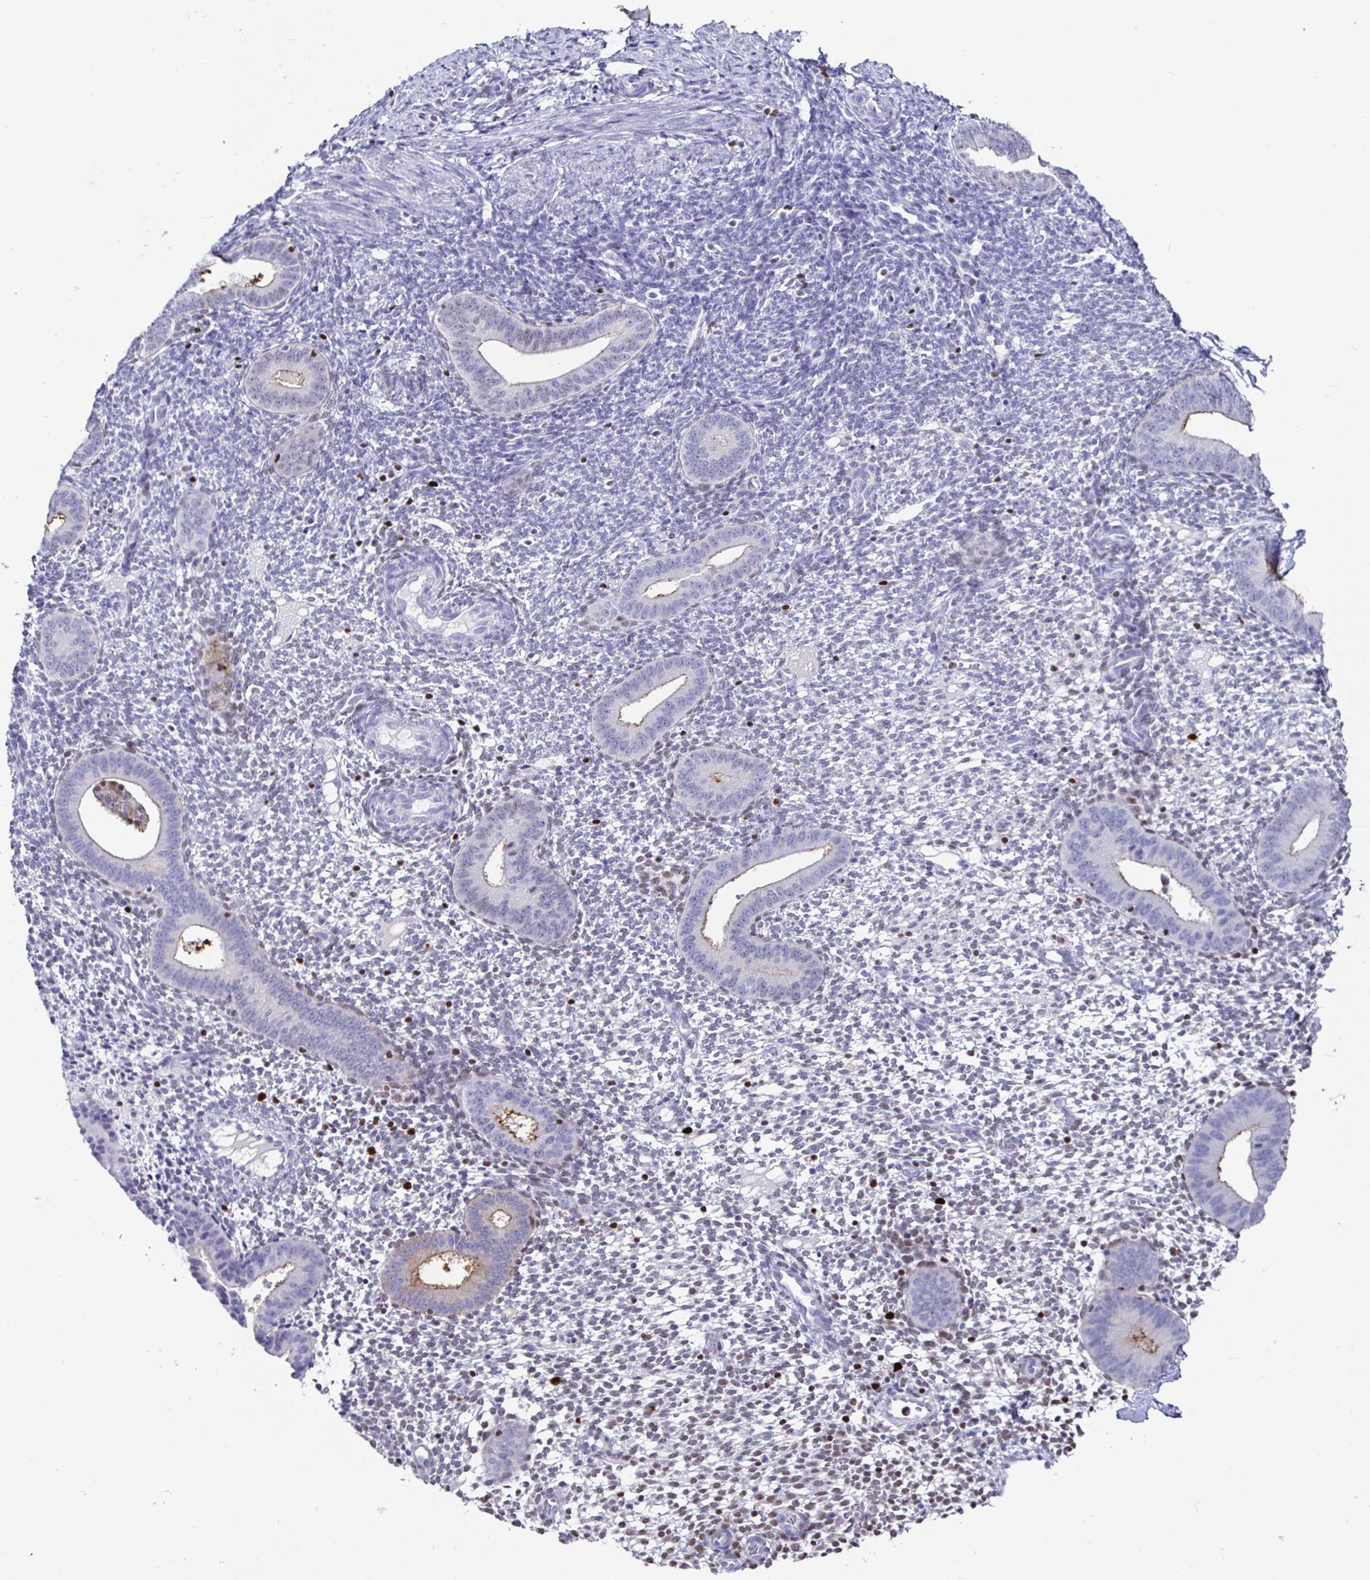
{"staining": {"intensity": "negative", "quantity": "none", "location": "none"}, "tissue": "endometrium", "cell_type": "Cells in endometrial stroma", "image_type": "normal", "snomed": [{"axis": "morphology", "description": "Normal tissue, NOS"}, {"axis": "topography", "description": "Endometrium"}], "caption": "DAB (3,3'-diaminobenzidine) immunohistochemical staining of normal endometrium displays no significant expression in cells in endometrial stroma. (DAB (3,3'-diaminobenzidine) immunohistochemistry visualized using brightfield microscopy, high magnification).", "gene": "RUNX2", "patient": {"sex": "female", "age": 40}}